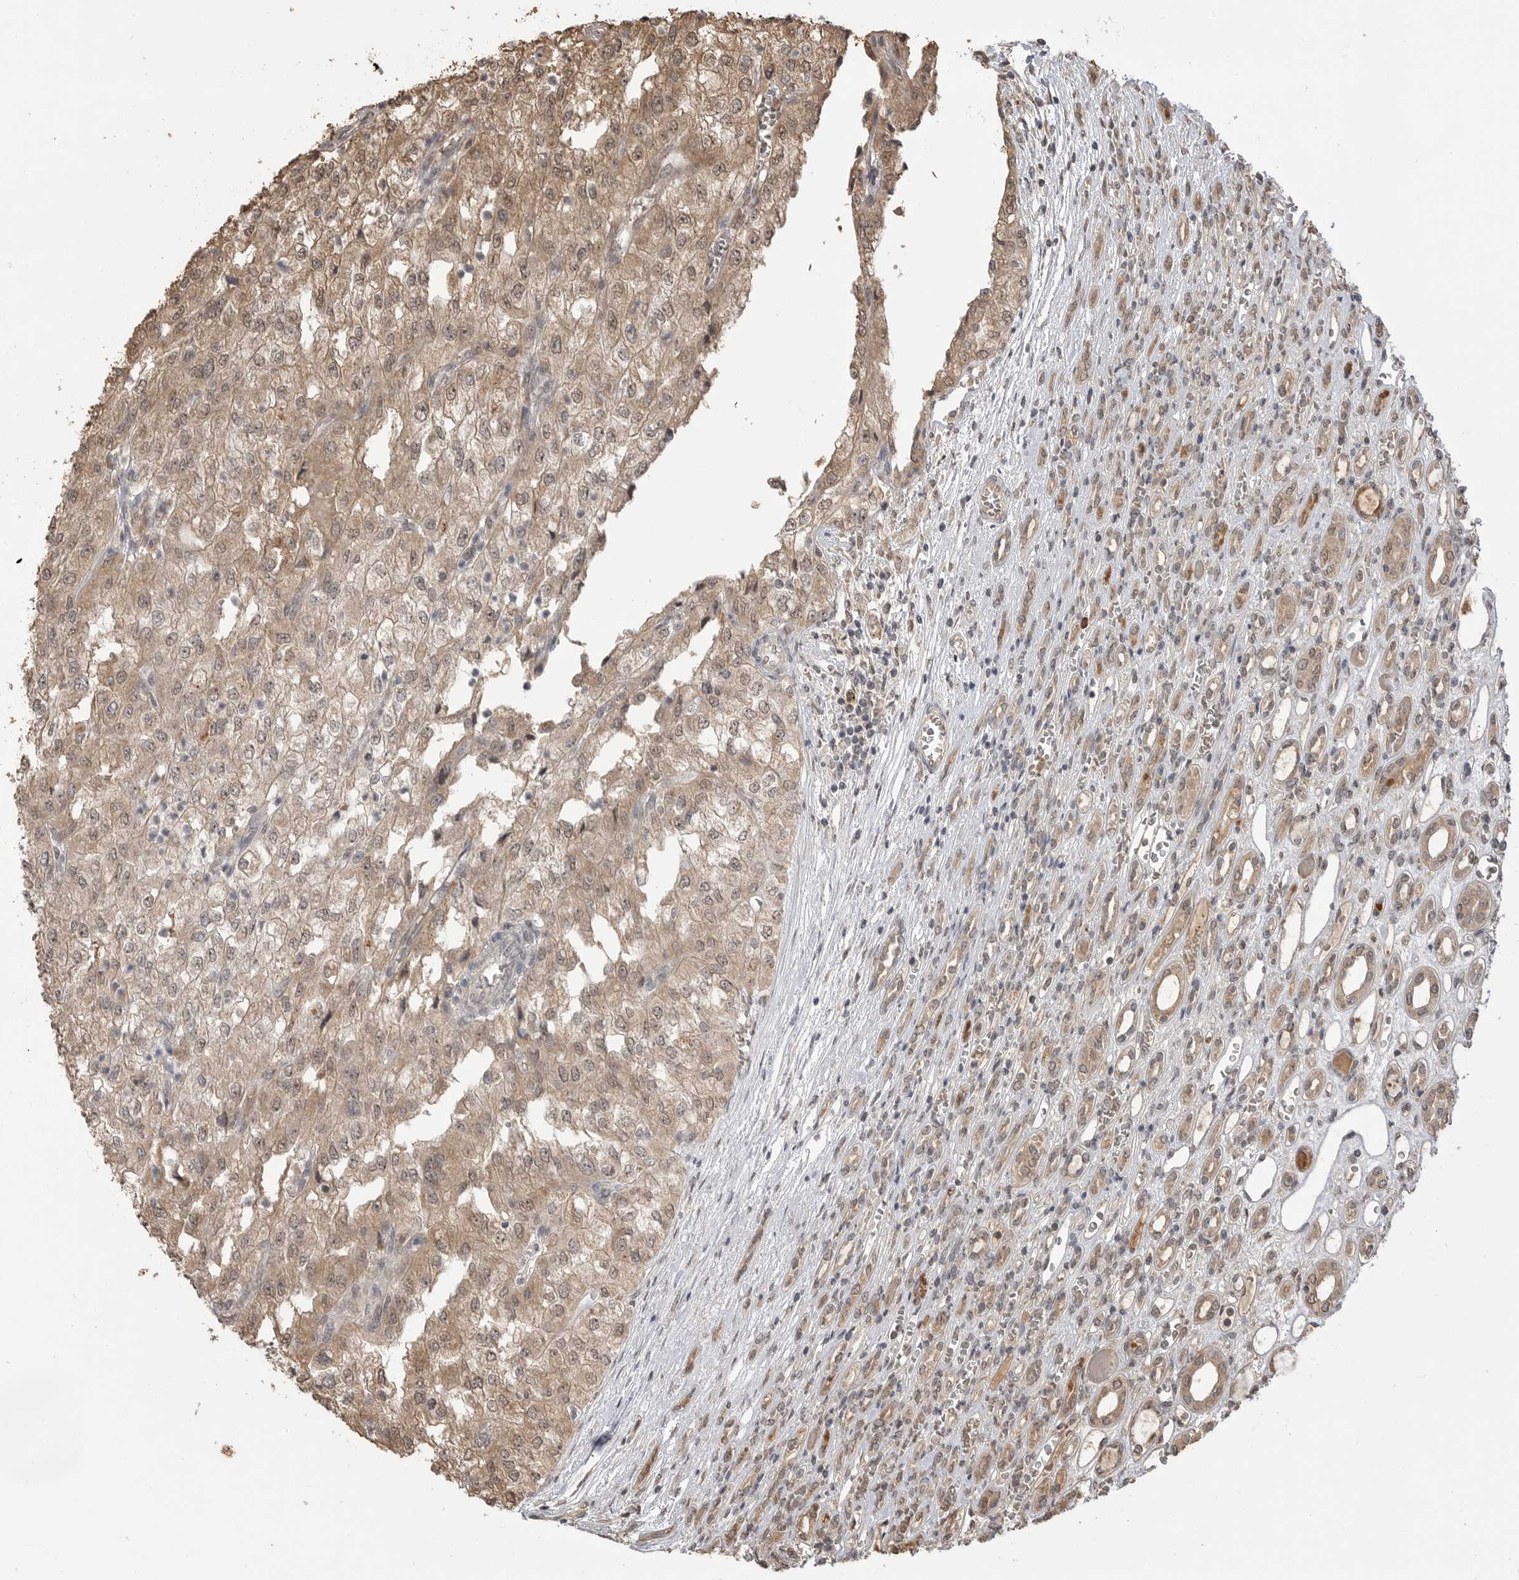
{"staining": {"intensity": "weak", "quantity": ">75%", "location": "cytoplasmic/membranous,nuclear"}, "tissue": "renal cancer", "cell_type": "Tumor cells", "image_type": "cancer", "snomed": [{"axis": "morphology", "description": "Adenocarcinoma, NOS"}, {"axis": "topography", "description": "Kidney"}], "caption": "DAB (3,3'-diaminobenzidine) immunohistochemical staining of renal cancer demonstrates weak cytoplasmic/membranous and nuclear protein staining in about >75% of tumor cells.", "gene": "ASPSCR1", "patient": {"sex": "female", "age": 54}}